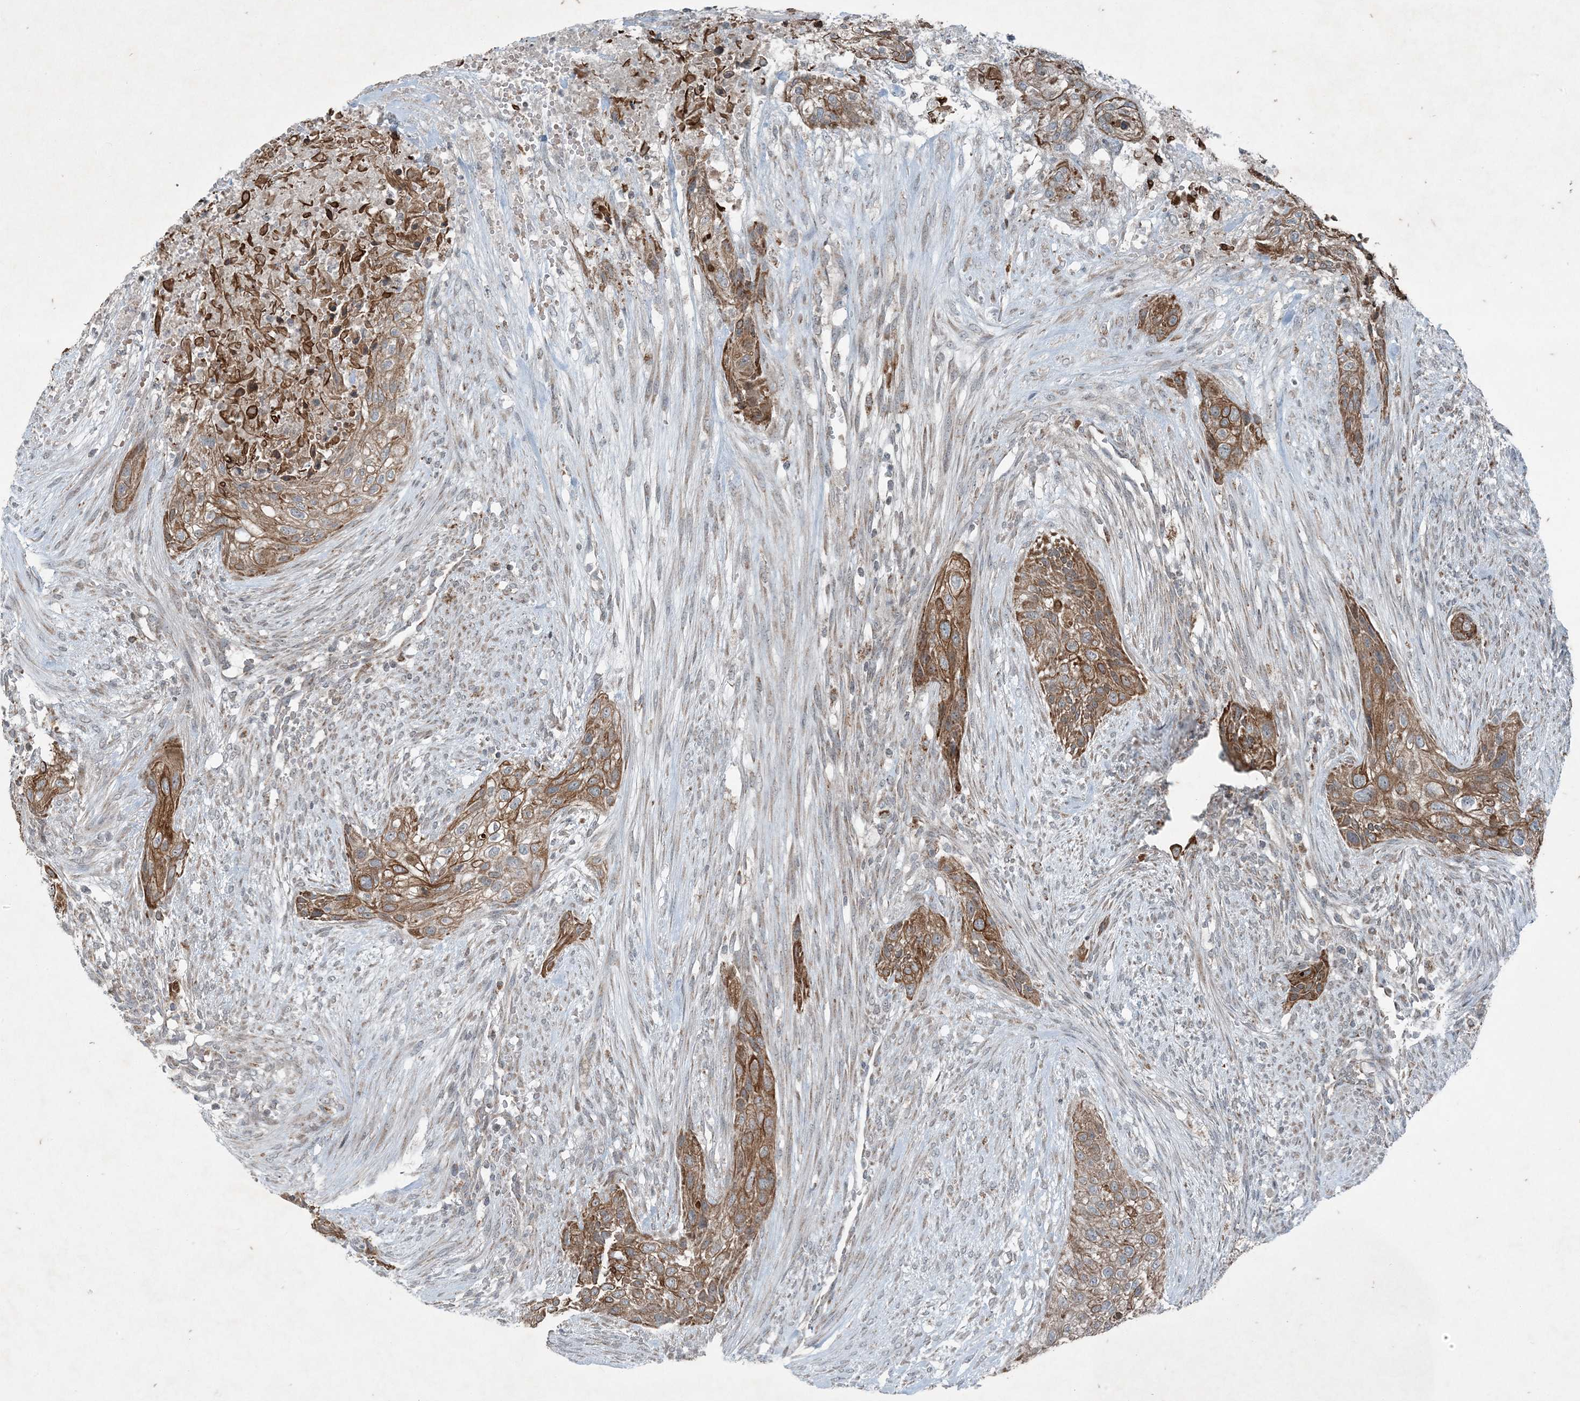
{"staining": {"intensity": "moderate", "quantity": ">75%", "location": "cytoplasmic/membranous"}, "tissue": "urothelial cancer", "cell_type": "Tumor cells", "image_type": "cancer", "snomed": [{"axis": "morphology", "description": "Urothelial carcinoma, High grade"}, {"axis": "topography", "description": "Urinary bladder"}], "caption": "This micrograph displays urothelial cancer stained with immunohistochemistry to label a protein in brown. The cytoplasmic/membranous of tumor cells show moderate positivity for the protein. Nuclei are counter-stained blue.", "gene": "PC", "patient": {"sex": "male", "age": 35}}